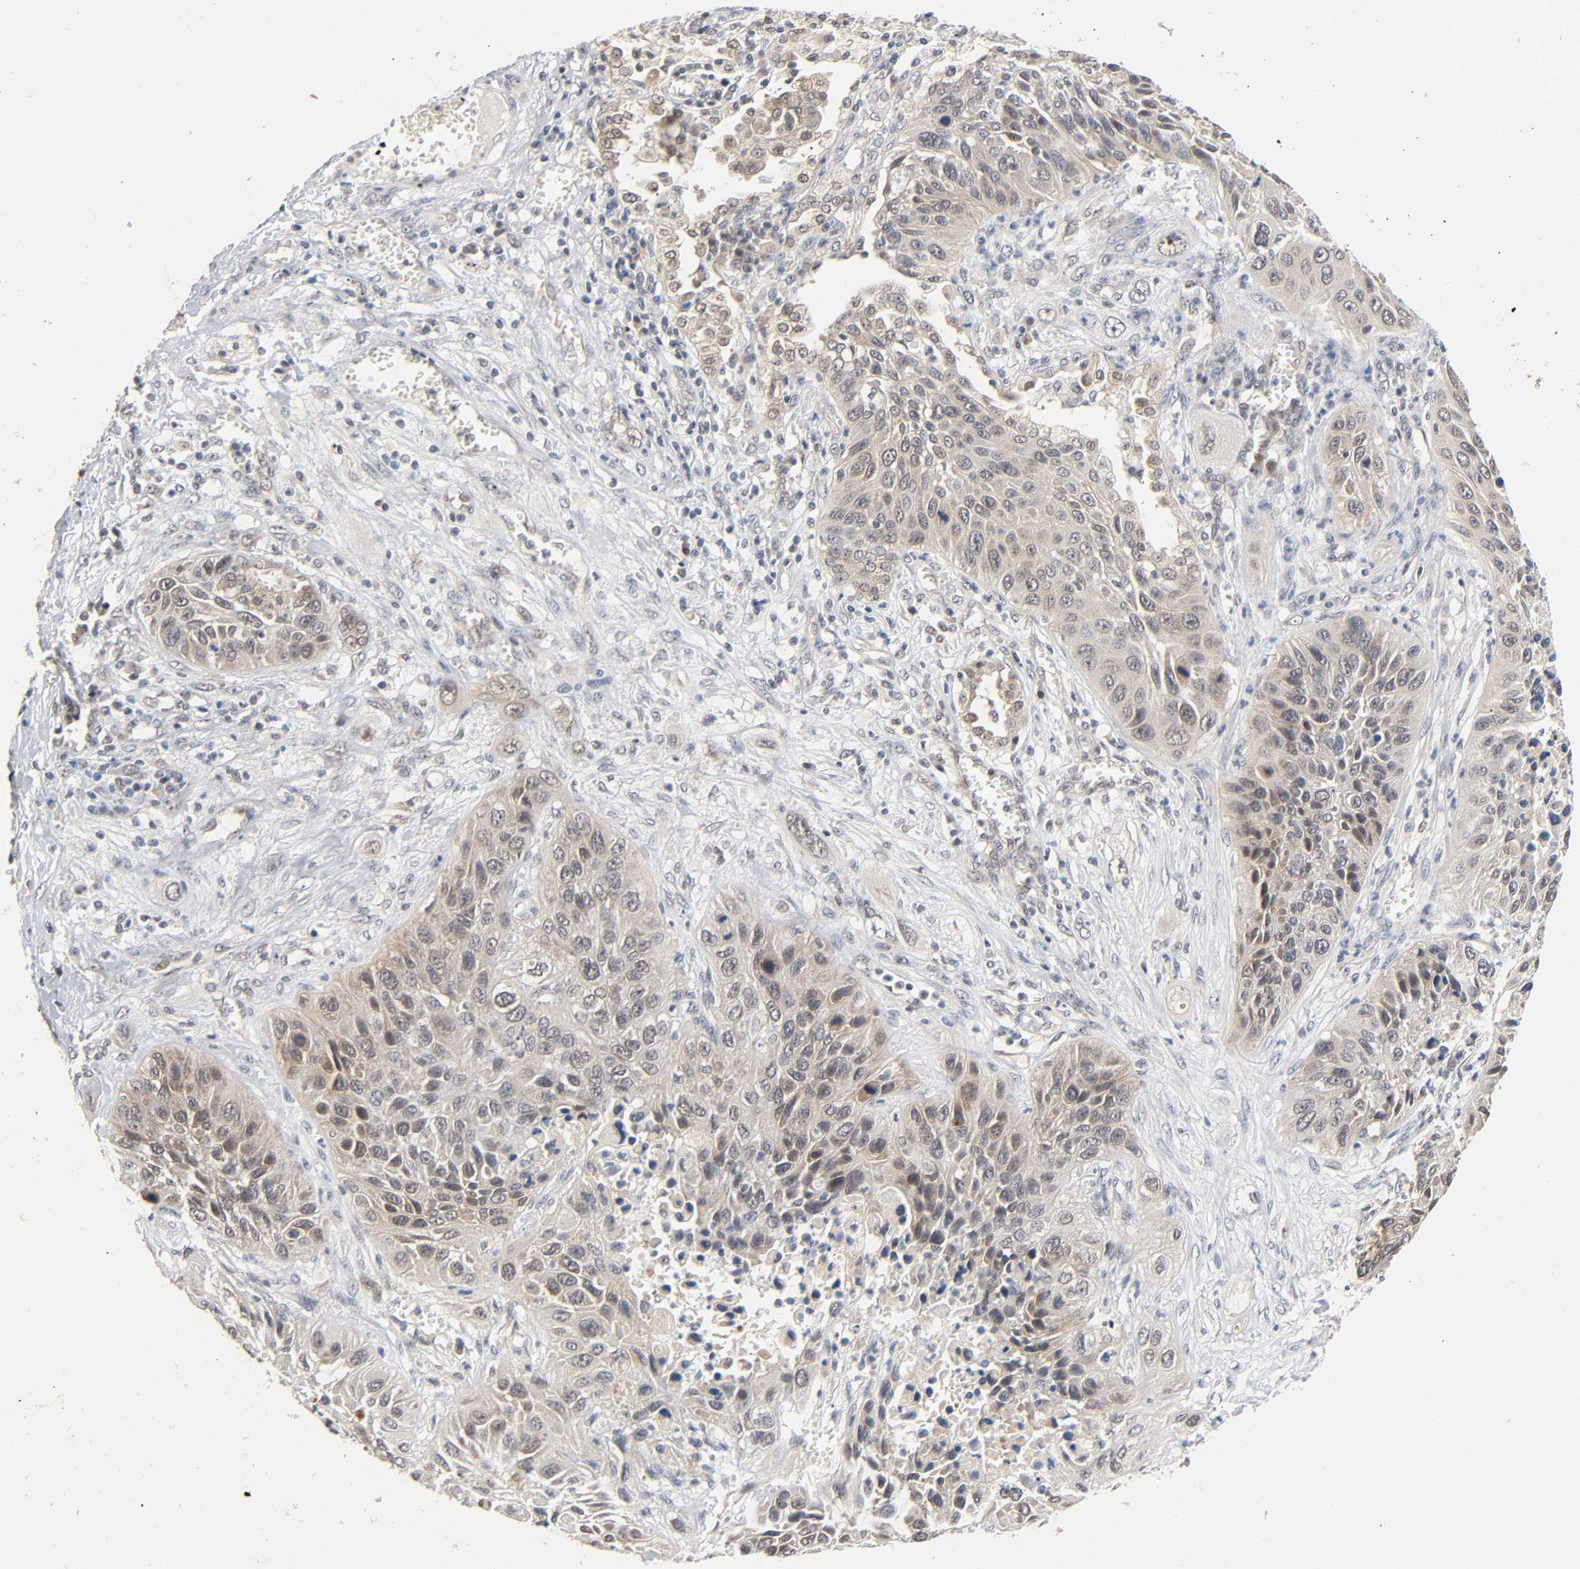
{"staining": {"intensity": "weak", "quantity": ">75%", "location": "cytoplasmic/membranous"}, "tissue": "lung cancer", "cell_type": "Tumor cells", "image_type": "cancer", "snomed": [{"axis": "morphology", "description": "Squamous cell carcinoma, NOS"}, {"axis": "topography", "description": "Lung"}], "caption": "Human lung cancer (squamous cell carcinoma) stained with a protein marker demonstrates weak staining in tumor cells.", "gene": "PRKAB1", "patient": {"sex": "female", "age": 76}}